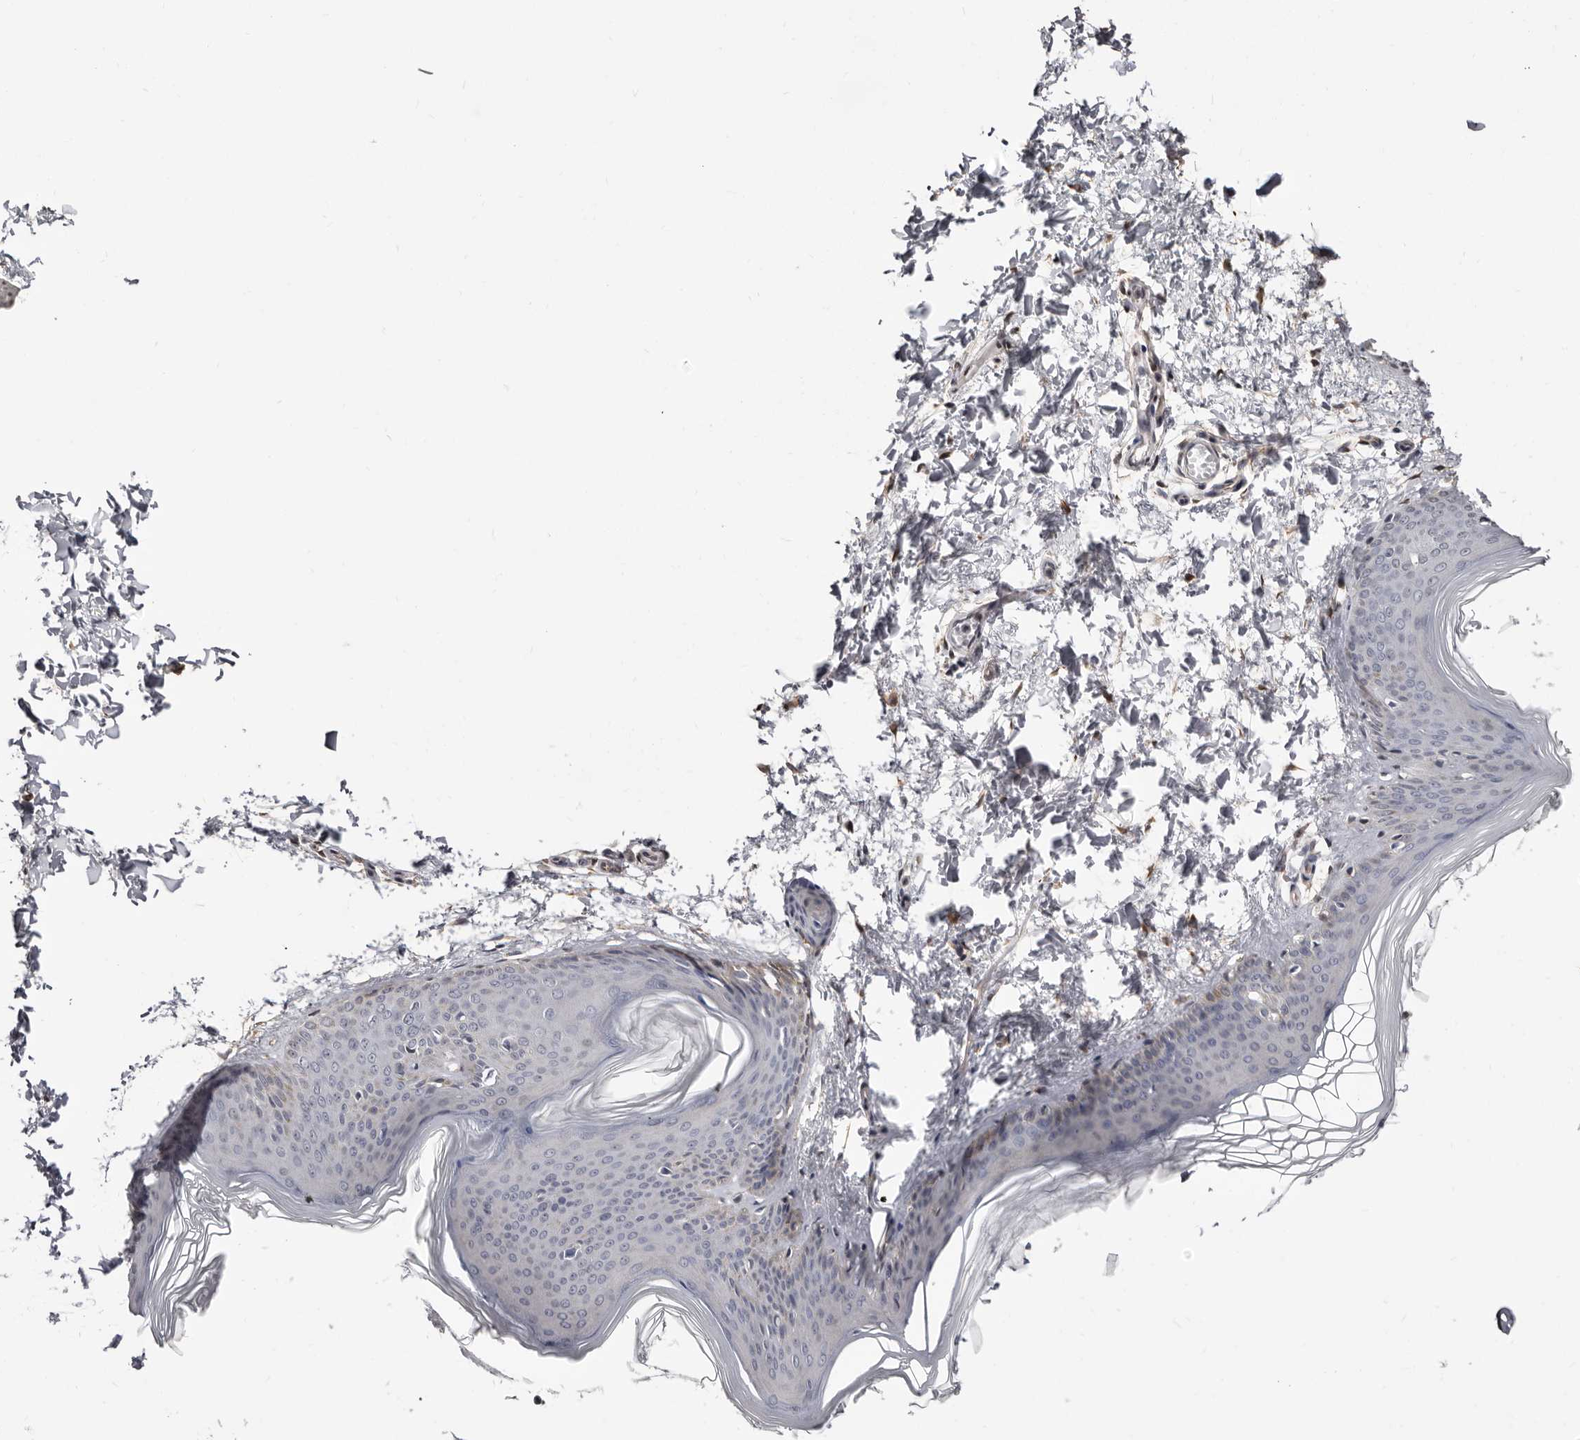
{"staining": {"intensity": "weak", "quantity": ">75%", "location": "cytoplasmic/membranous"}, "tissue": "skin", "cell_type": "Fibroblasts", "image_type": "normal", "snomed": [{"axis": "morphology", "description": "Normal tissue, NOS"}, {"axis": "topography", "description": "Skin"}], "caption": "Immunohistochemistry photomicrograph of unremarkable skin stained for a protein (brown), which reveals low levels of weak cytoplasmic/membranous expression in approximately >75% of fibroblasts.", "gene": "KHDRBS2", "patient": {"sex": "female", "age": 27}}